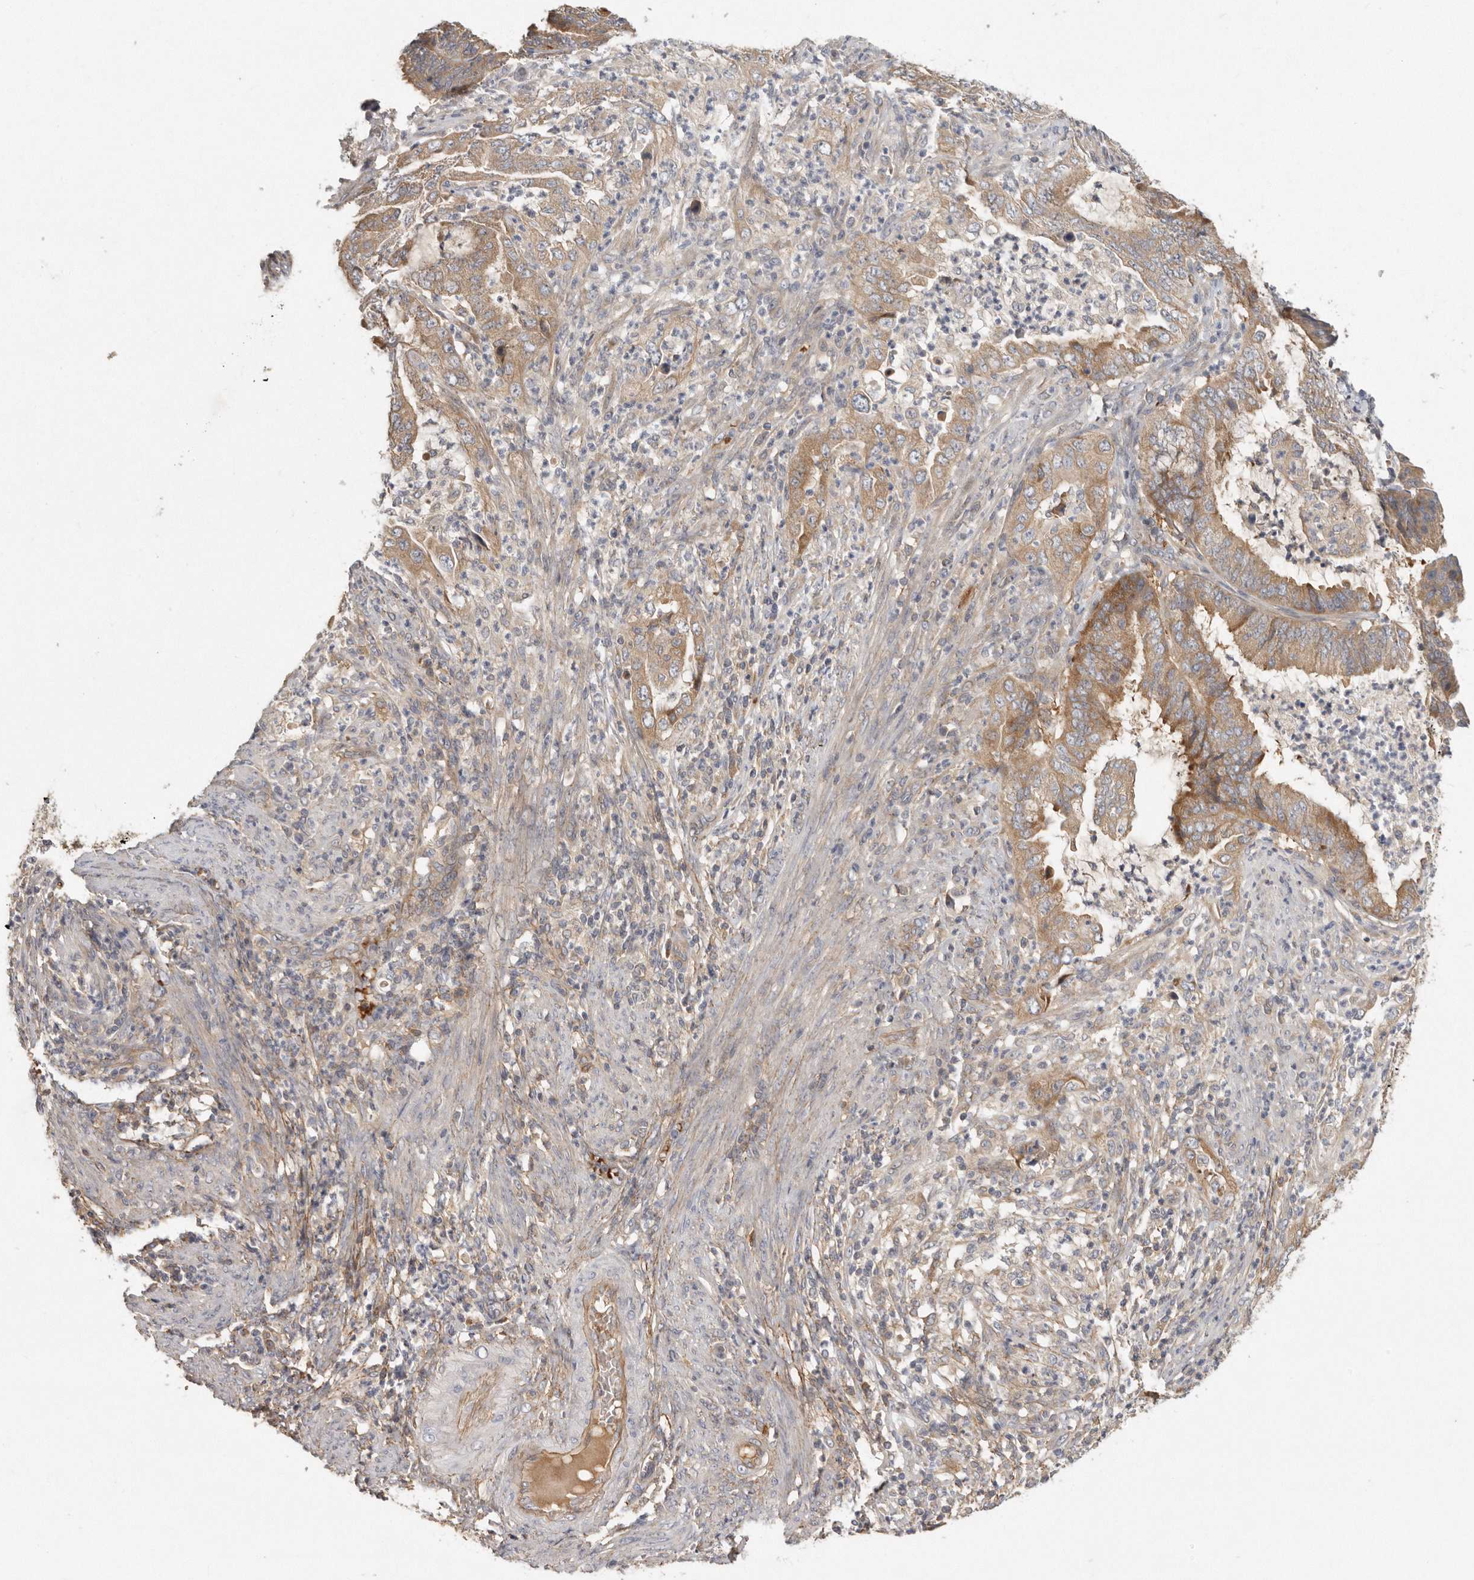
{"staining": {"intensity": "moderate", "quantity": ">75%", "location": "cytoplasmic/membranous"}, "tissue": "endometrial cancer", "cell_type": "Tumor cells", "image_type": "cancer", "snomed": [{"axis": "morphology", "description": "Adenocarcinoma, NOS"}, {"axis": "topography", "description": "Endometrium"}], "caption": "IHC micrograph of endometrial adenocarcinoma stained for a protein (brown), which demonstrates medium levels of moderate cytoplasmic/membranous expression in about >75% of tumor cells.", "gene": "CFAP298", "patient": {"sex": "female", "age": 51}}